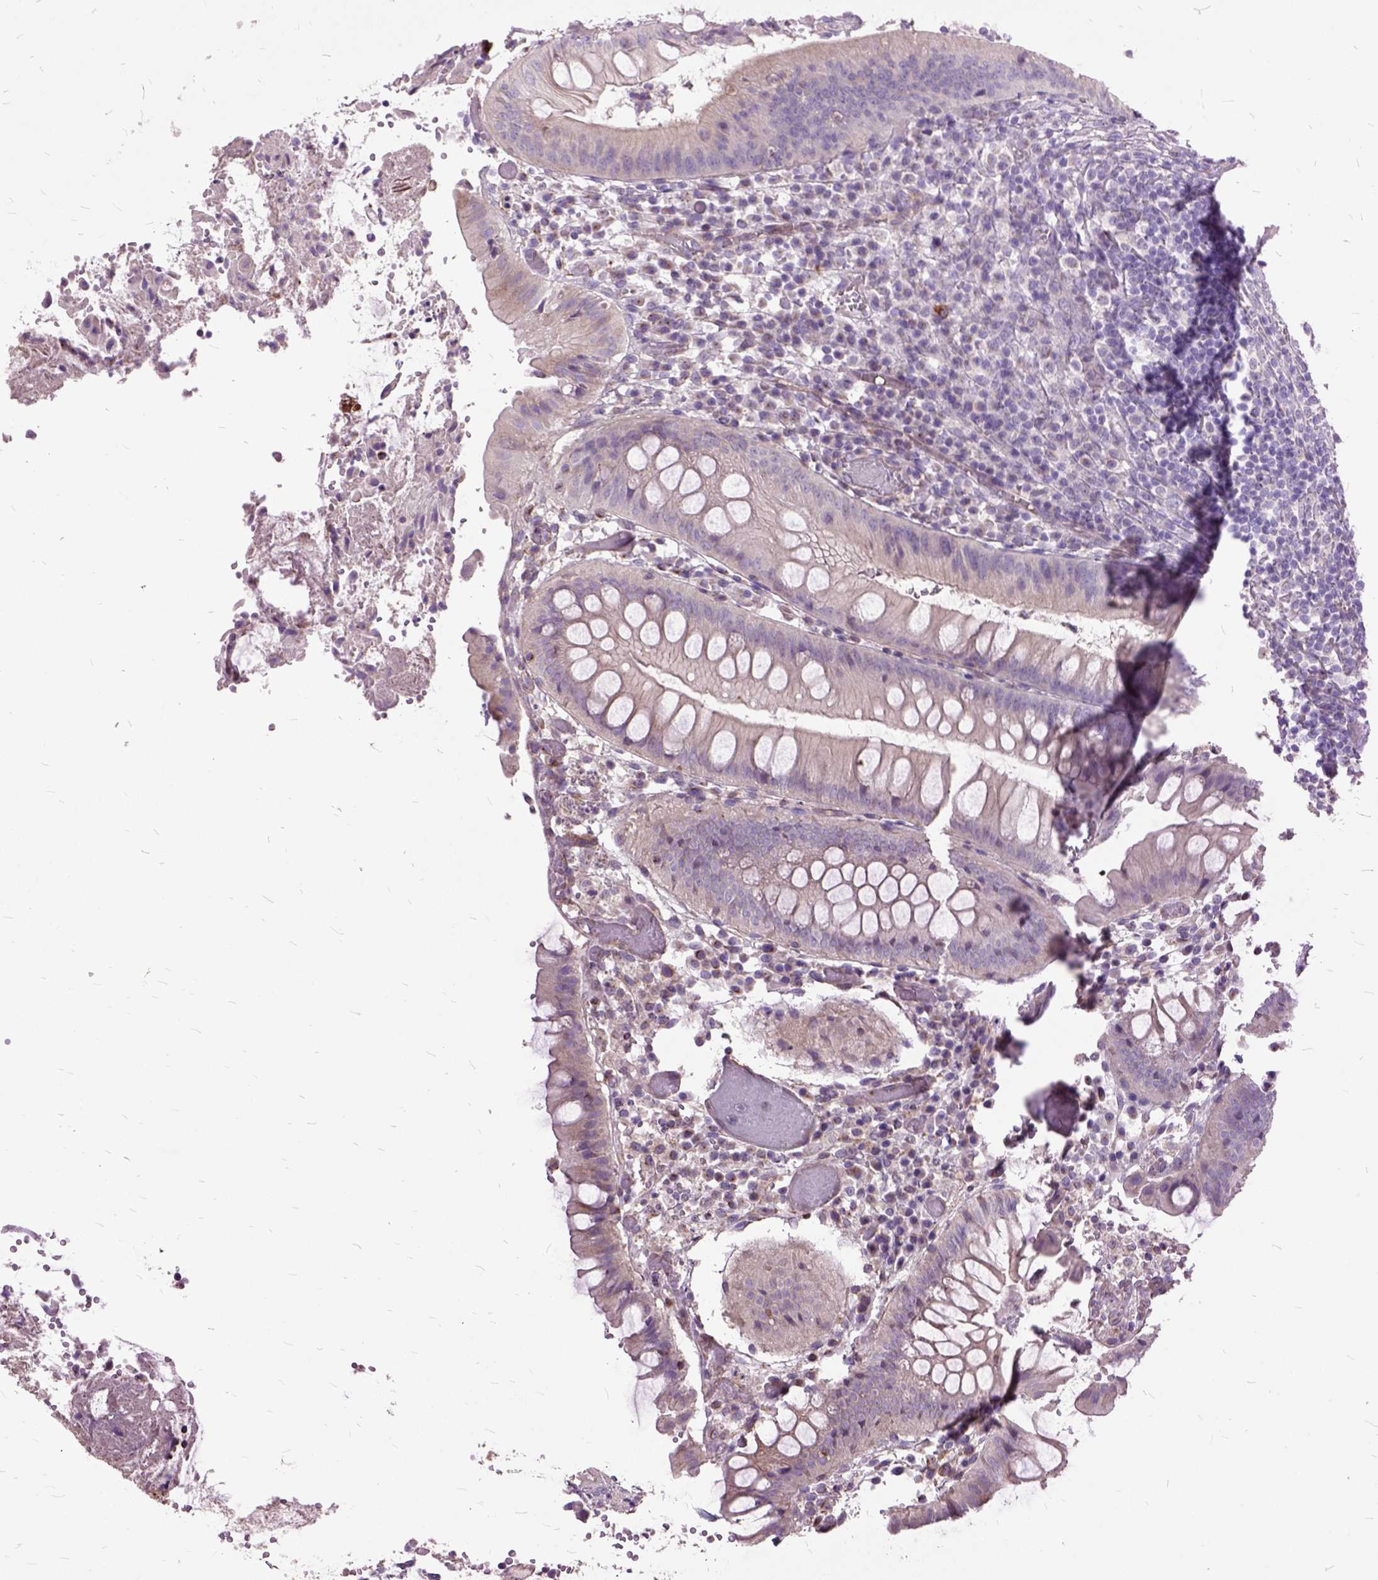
{"staining": {"intensity": "negative", "quantity": "none", "location": "none"}, "tissue": "appendix", "cell_type": "Glandular cells", "image_type": "normal", "snomed": [{"axis": "morphology", "description": "Normal tissue, NOS"}, {"axis": "morphology", "description": "Inflammation, NOS"}, {"axis": "topography", "description": "Appendix"}], "caption": "DAB immunohistochemical staining of unremarkable human appendix demonstrates no significant staining in glandular cells.", "gene": "AREG", "patient": {"sex": "male", "age": 16}}